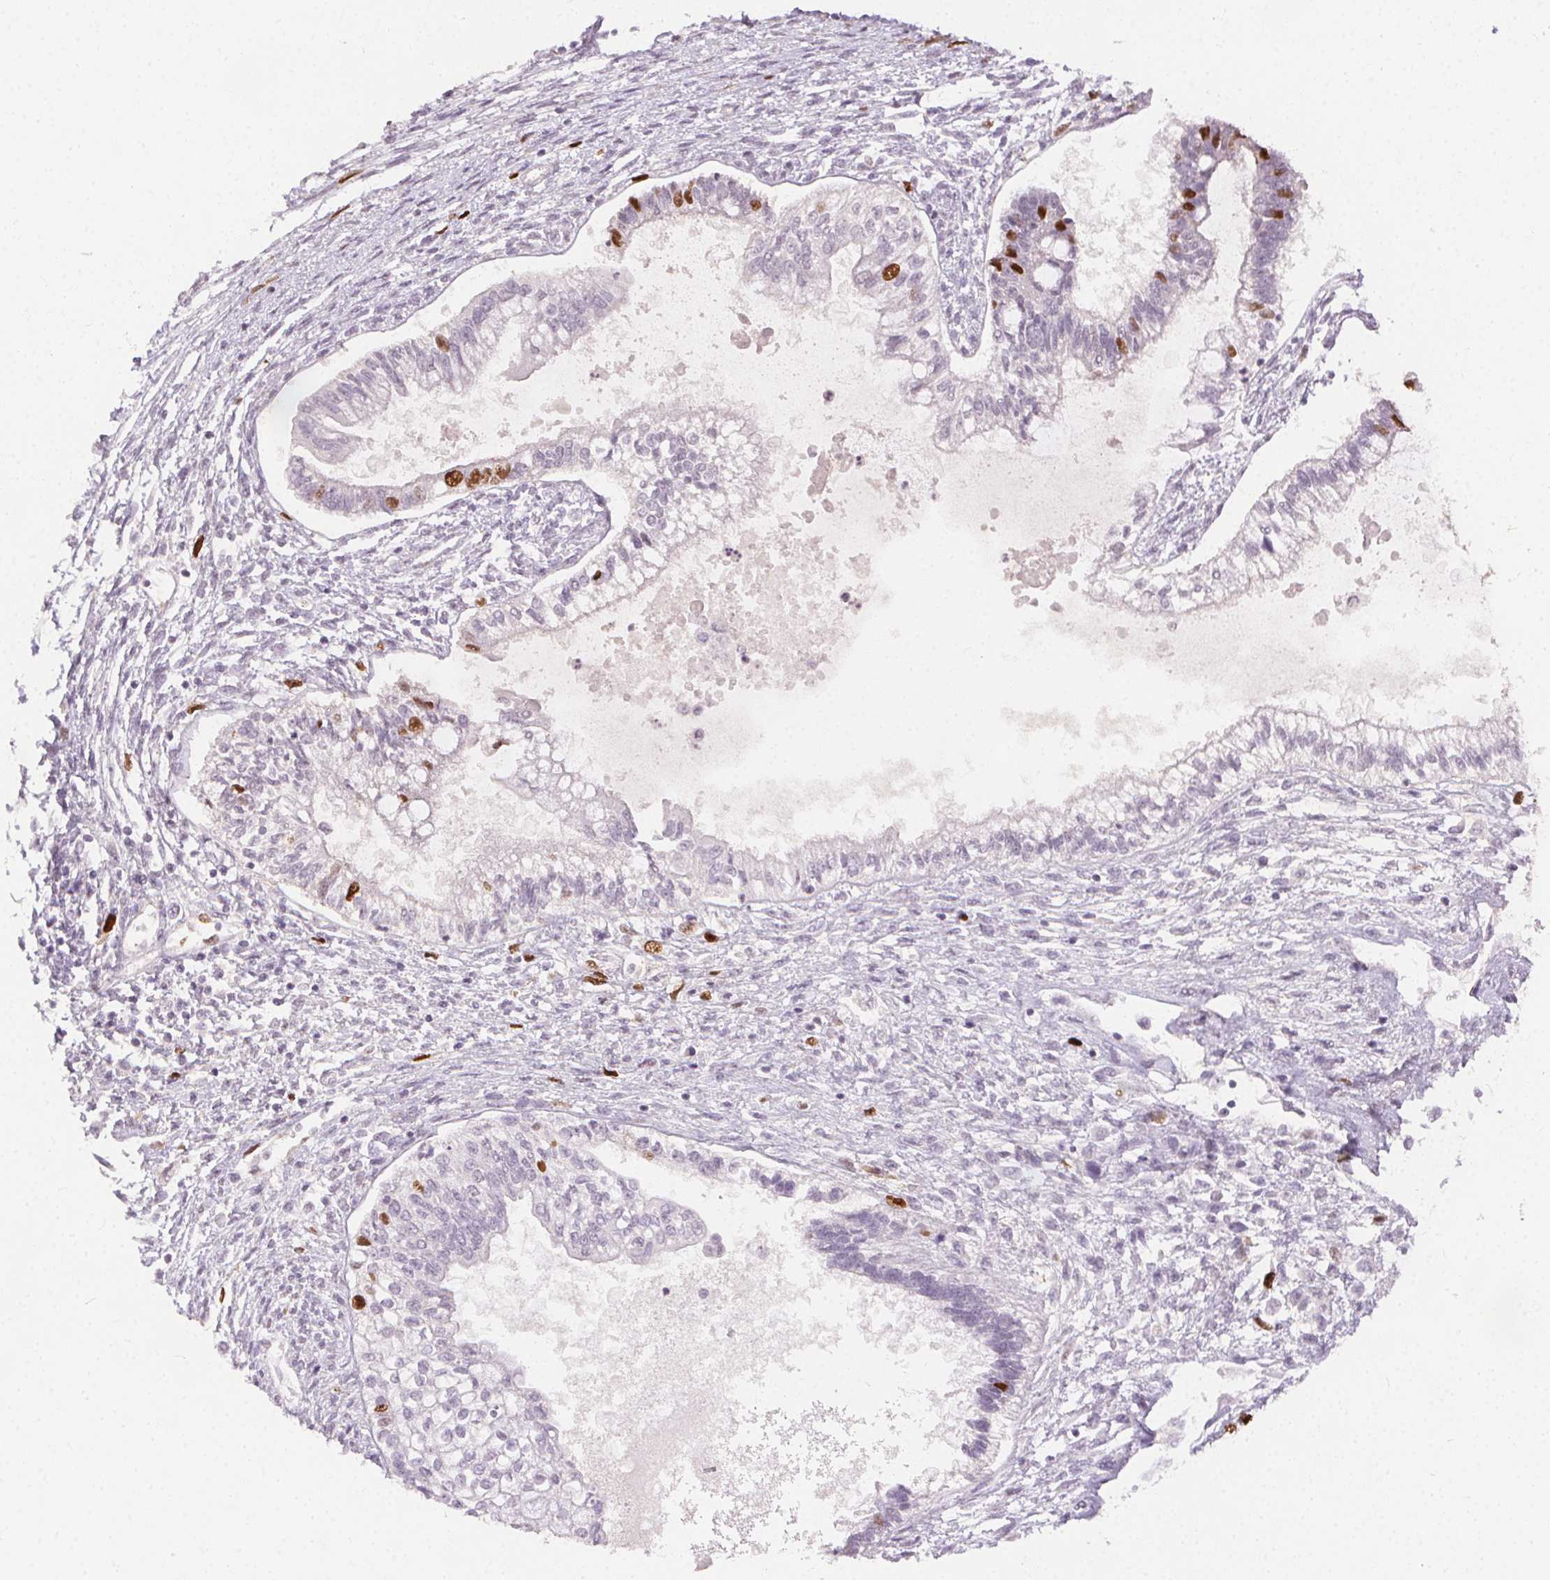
{"staining": {"intensity": "moderate", "quantity": "<25%", "location": "nuclear"}, "tissue": "testis cancer", "cell_type": "Tumor cells", "image_type": "cancer", "snomed": [{"axis": "morphology", "description": "Carcinoma, Embryonal, NOS"}, {"axis": "topography", "description": "Testis"}], "caption": "Moderate nuclear protein positivity is appreciated in approximately <25% of tumor cells in testis embryonal carcinoma.", "gene": "ANLN", "patient": {"sex": "male", "age": 37}}